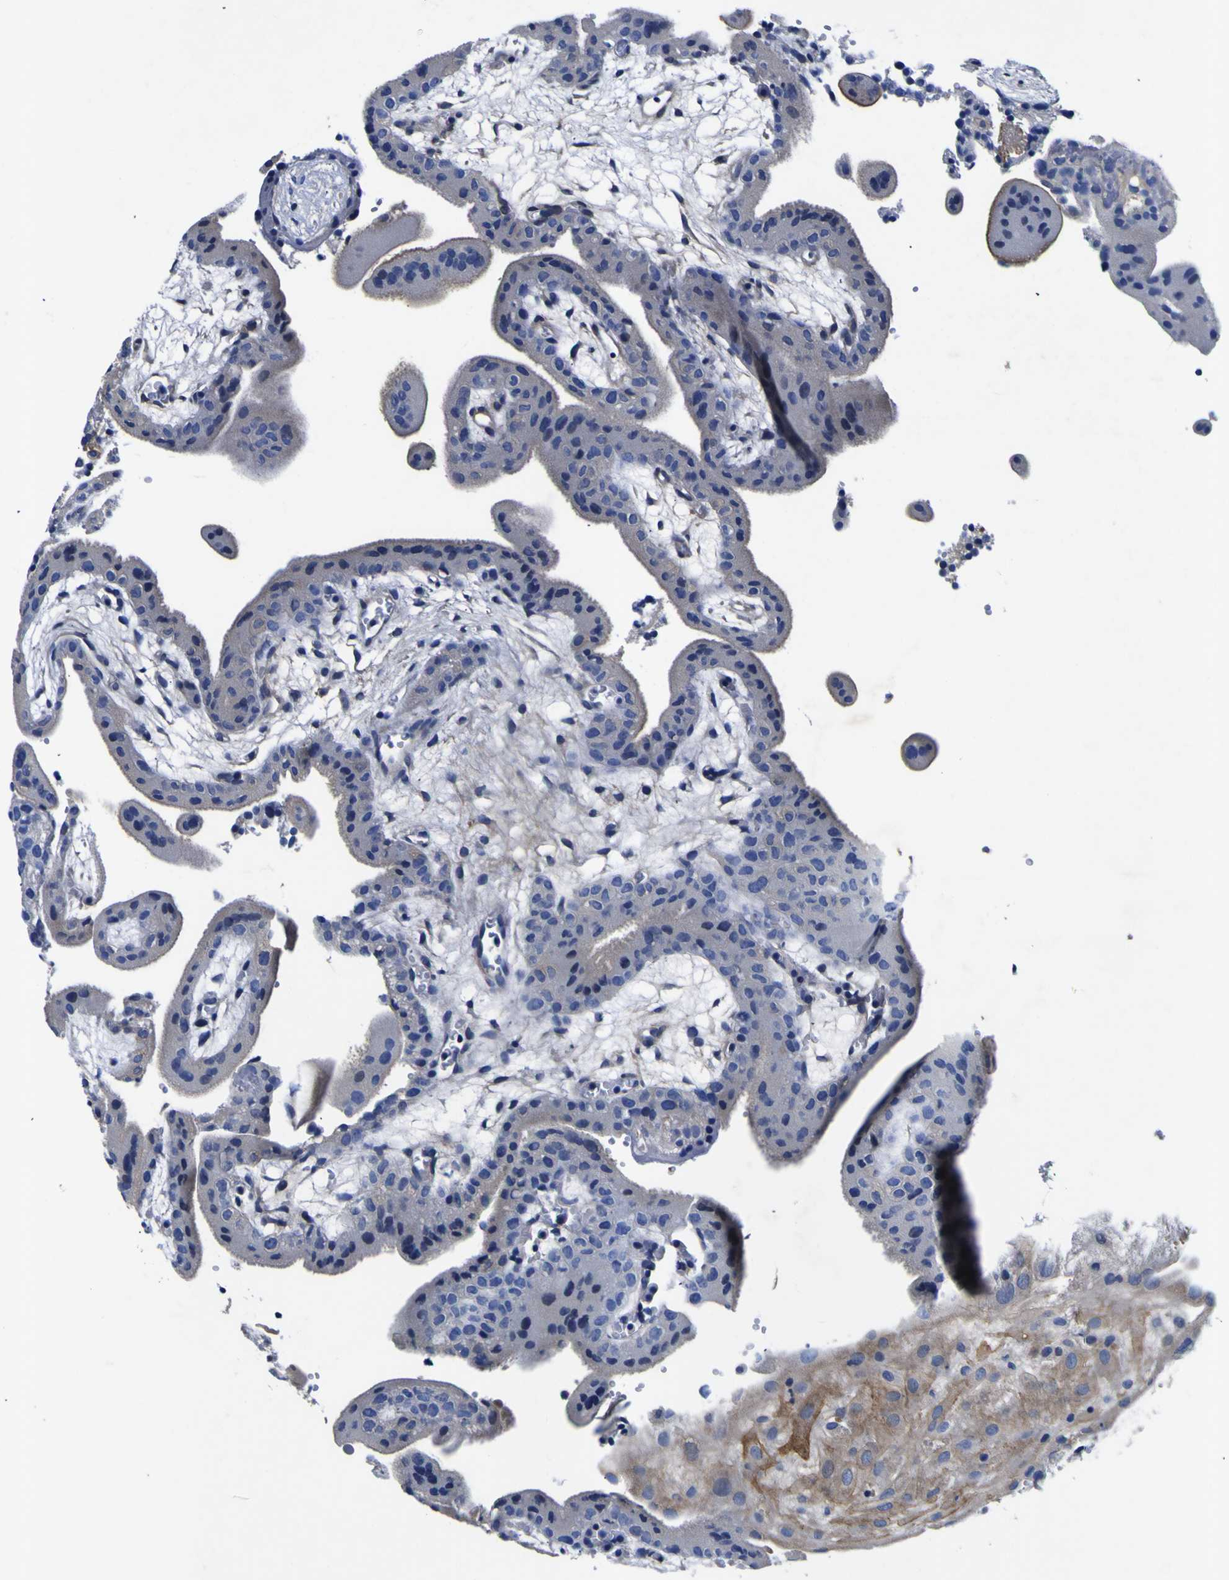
{"staining": {"intensity": "weak", "quantity": "25%-75%", "location": "cytoplasmic/membranous"}, "tissue": "placenta", "cell_type": "Decidual cells", "image_type": "normal", "snomed": [{"axis": "morphology", "description": "Normal tissue, NOS"}, {"axis": "topography", "description": "Placenta"}], "caption": "About 25%-75% of decidual cells in normal placenta display weak cytoplasmic/membranous protein expression as visualized by brown immunohistochemical staining.", "gene": "VASN", "patient": {"sex": "female", "age": 18}}